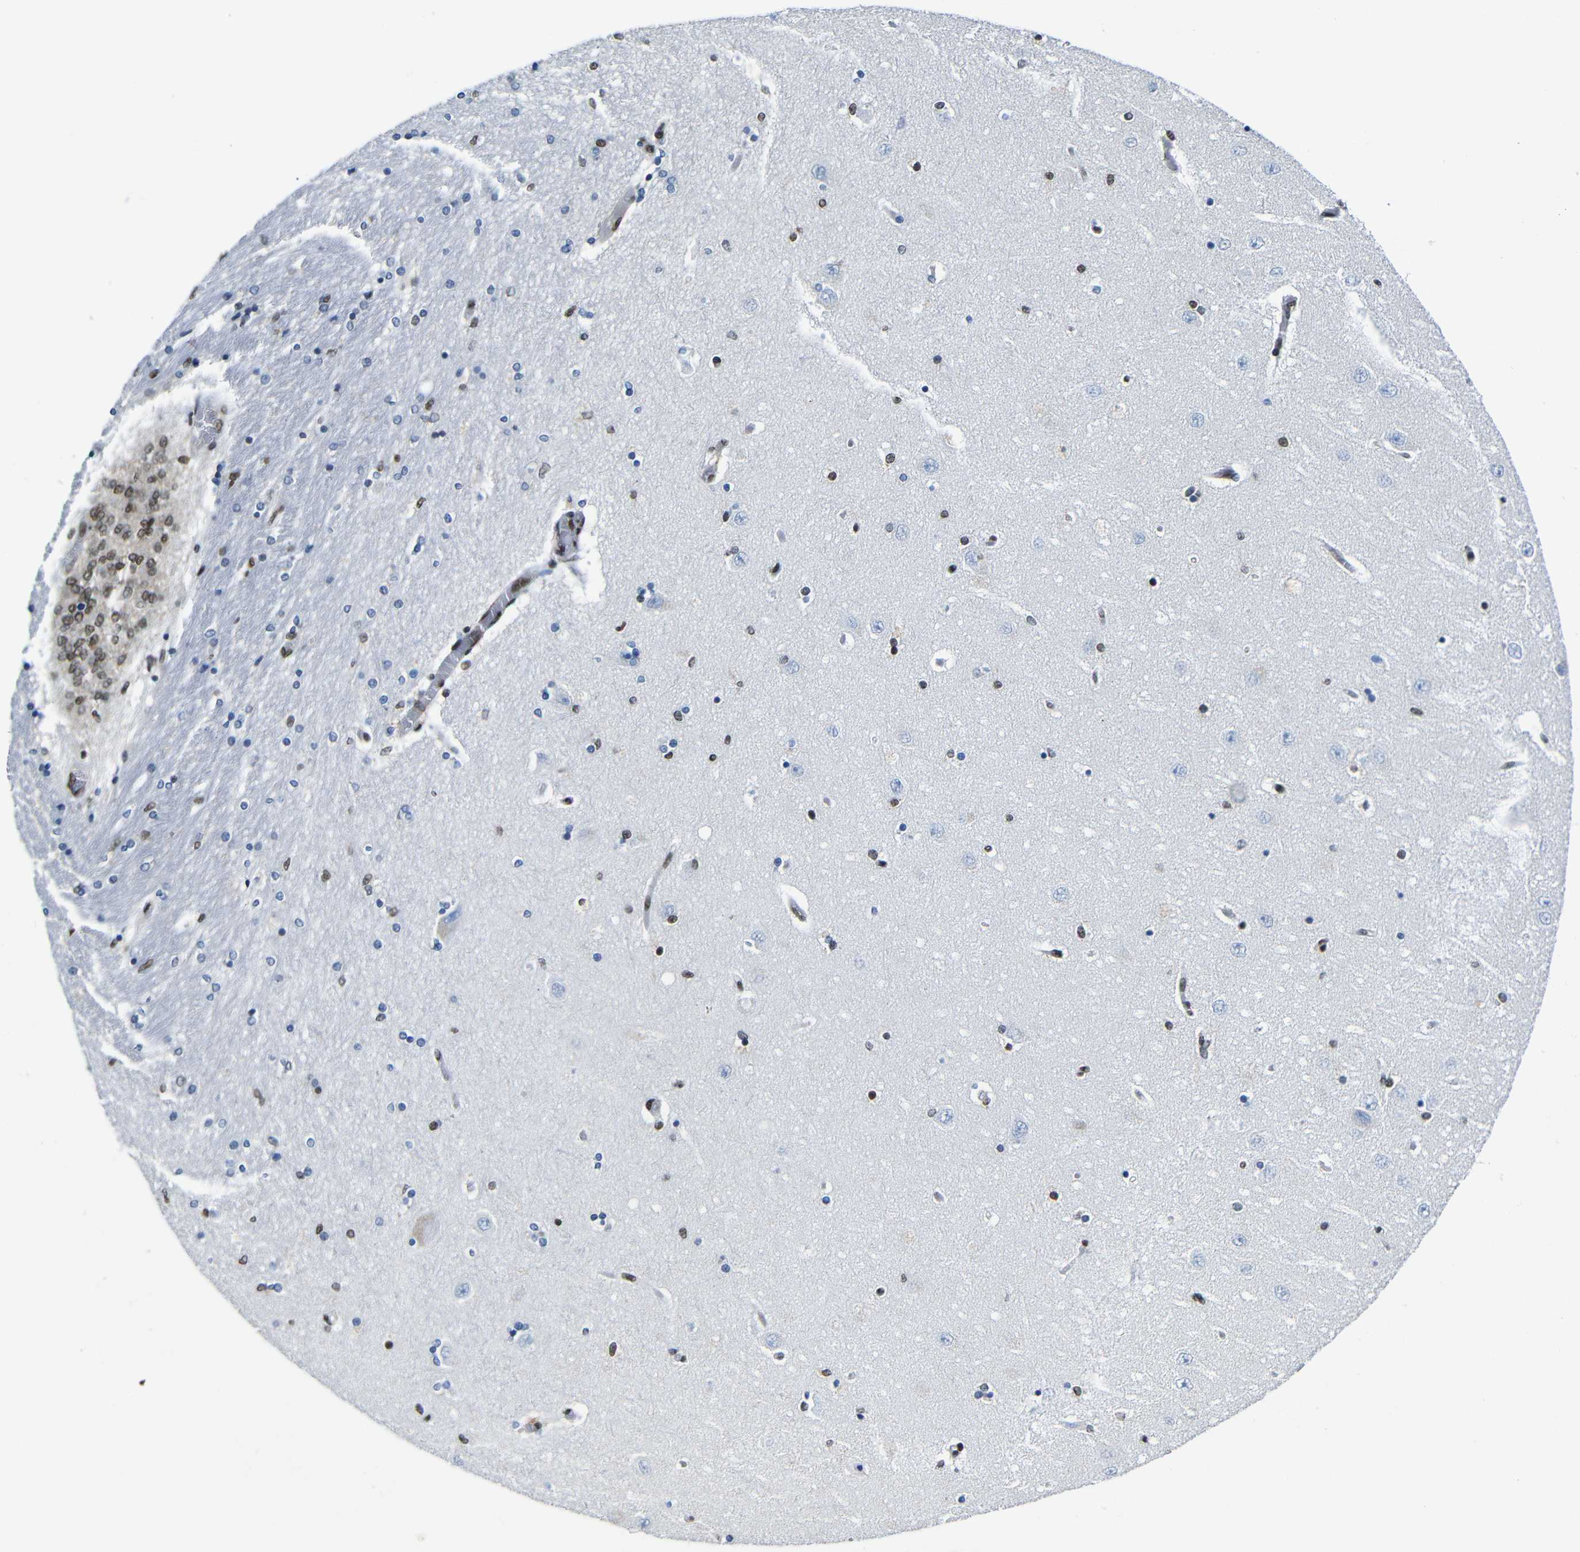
{"staining": {"intensity": "strong", "quantity": "<25%", "location": "cytoplasmic/membranous,nuclear"}, "tissue": "hippocampus", "cell_type": "Glial cells", "image_type": "normal", "snomed": [{"axis": "morphology", "description": "Normal tissue, NOS"}, {"axis": "topography", "description": "Hippocampus"}], "caption": "Immunohistochemical staining of benign human hippocampus reveals <25% levels of strong cytoplasmic/membranous,nuclear protein expression in approximately <25% of glial cells.", "gene": "PTBP1", "patient": {"sex": "female", "age": 54}}